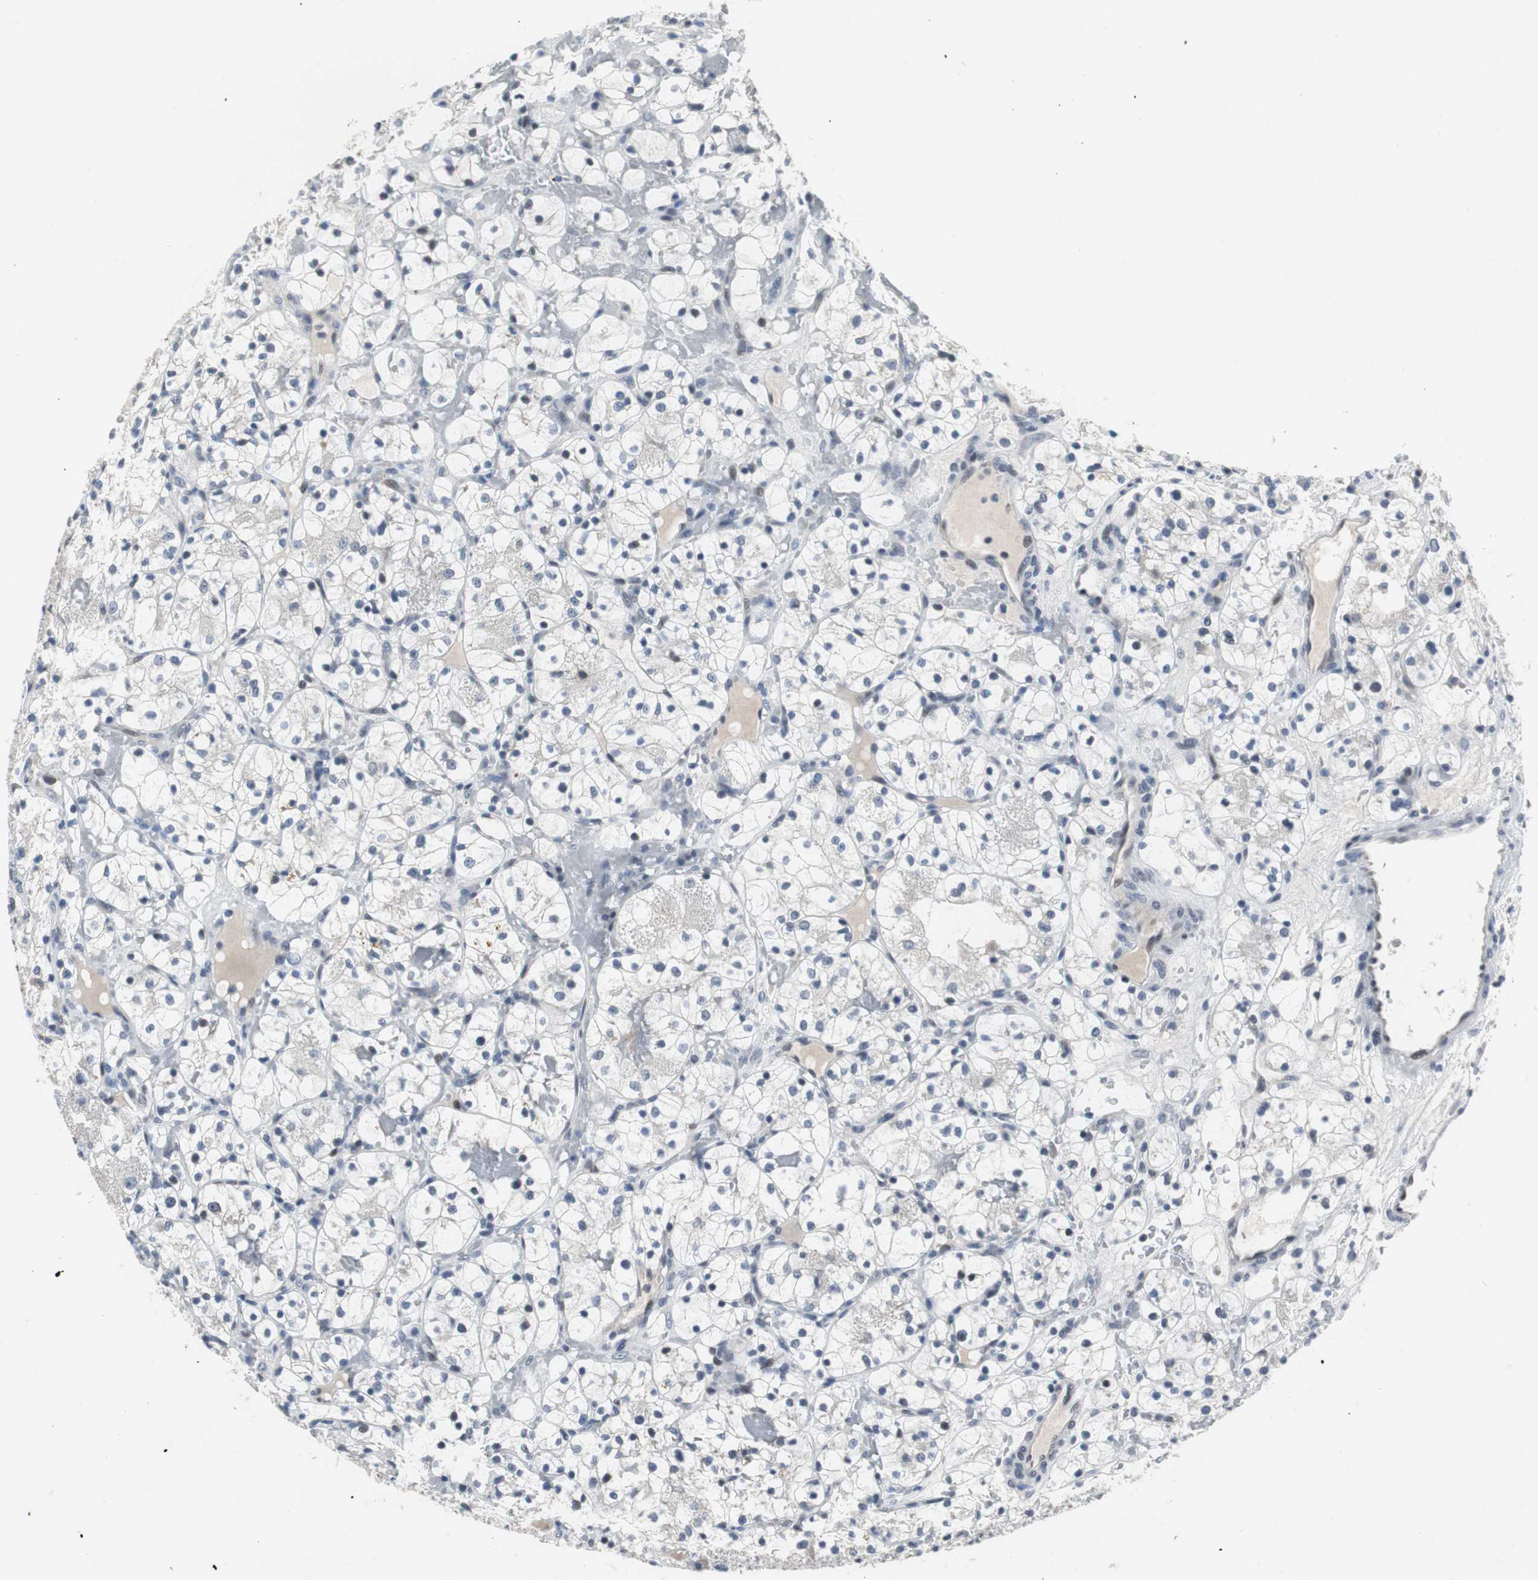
{"staining": {"intensity": "negative", "quantity": "none", "location": "none"}, "tissue": "renal cancer", "cell_type": "Tumor cells", "image_type": "cancer", "snomed": [{"axis": "morphology", "description": "Adenocarcinoma, NOS"}, {"axis": "topography", "description": "Kidney"}], "caption": "An image of human adenocarcinoma (renal) is negative for staining in tumor cells.", "gene": "TP63", "patient": {"sex": "female", "age": 60}}